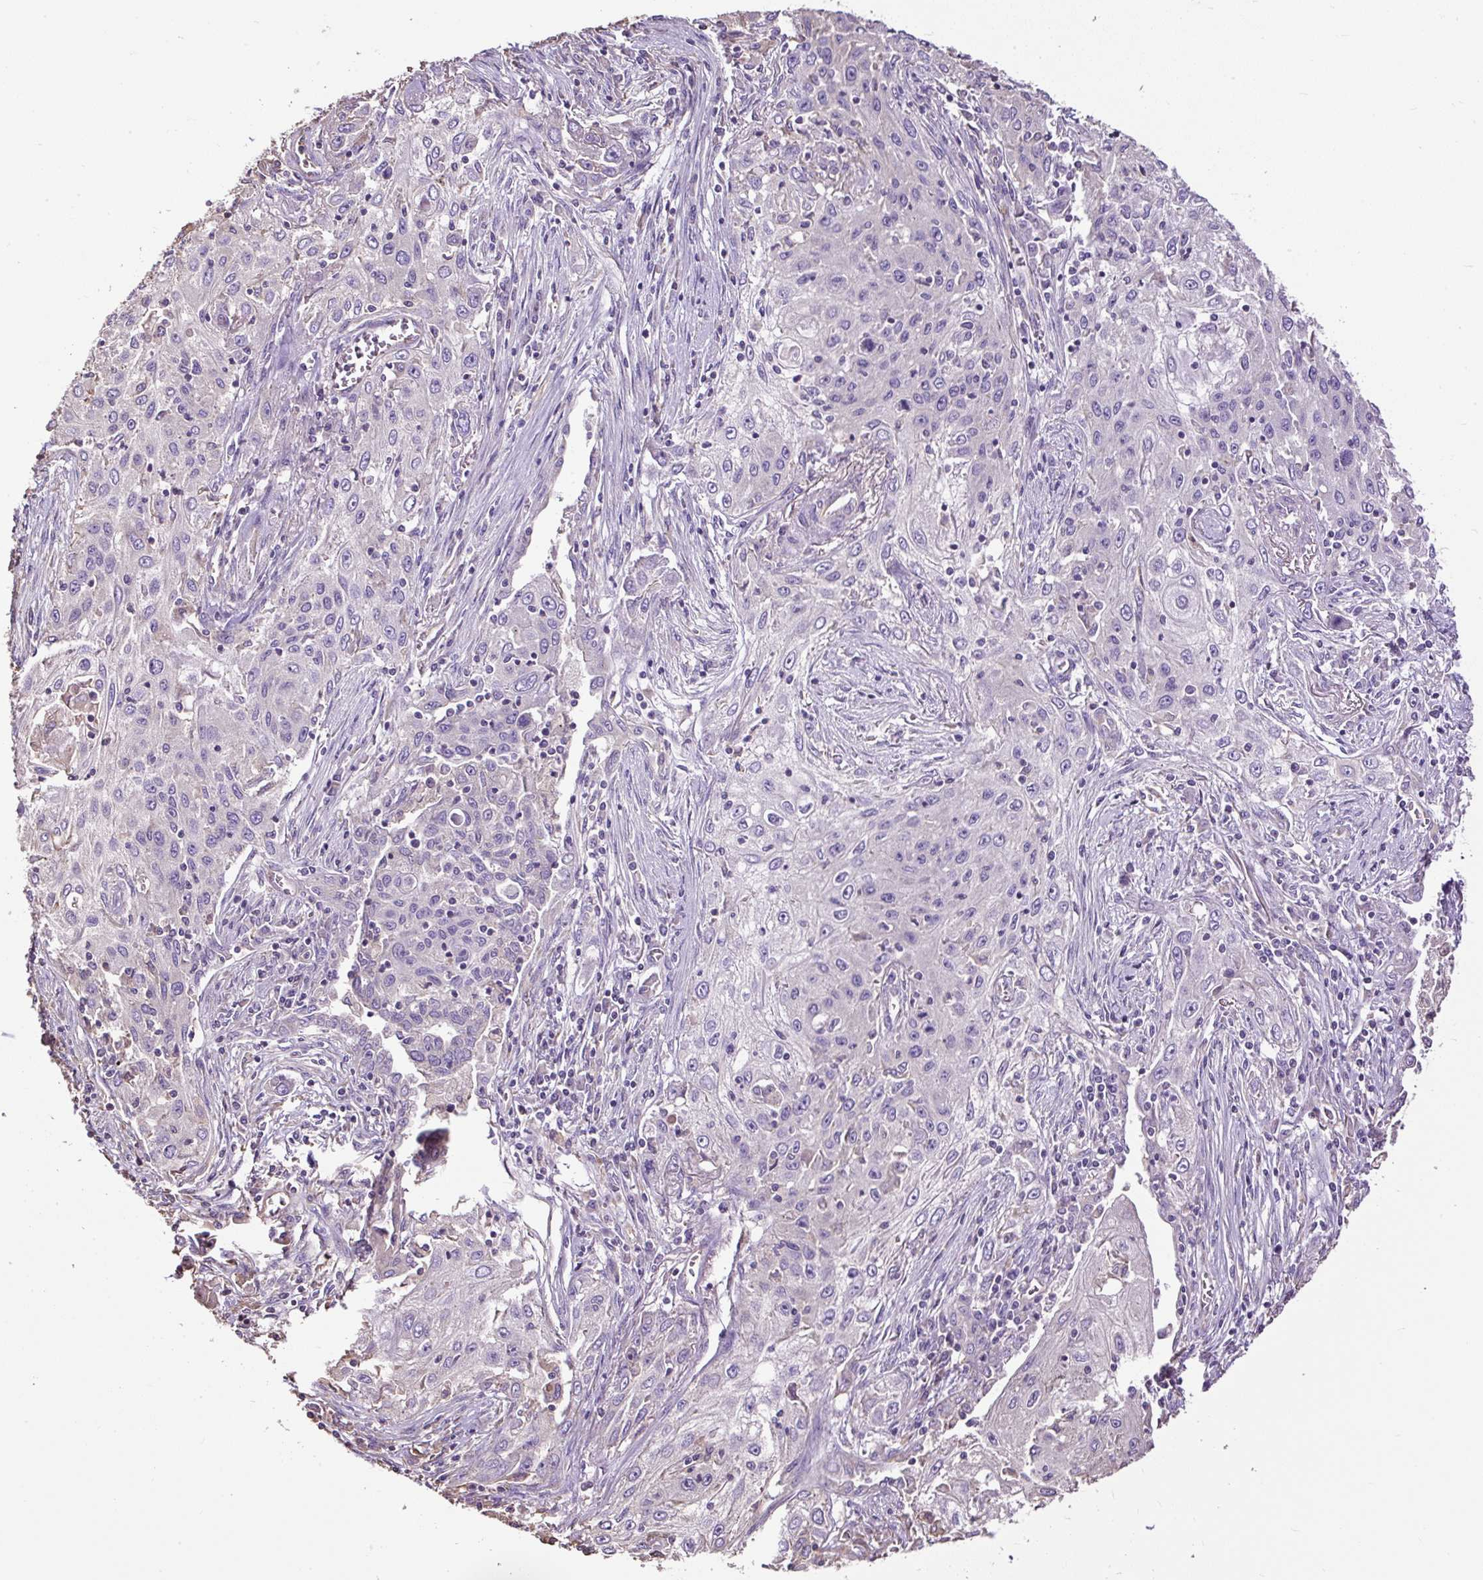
{"staining": {"intensity": "negative", "quantity": "none", "location": "none"}, "tissue": "lung cancer", "cell_type": "Tumor cells", "image_type": "cancer", "snomed": [{"axis": "morphology", "description": "Squamous cell carcinoma, NOS"}, {"axis": "topography", "description": "Lung"}], "caption": "Lung squamous cell carcinoma stained for a protein using immunohistochemistry (IHC) demonstrates no staining tumor cells.", "gene": "PDIA2", "patient": {"sex": "female", "age": 69}}